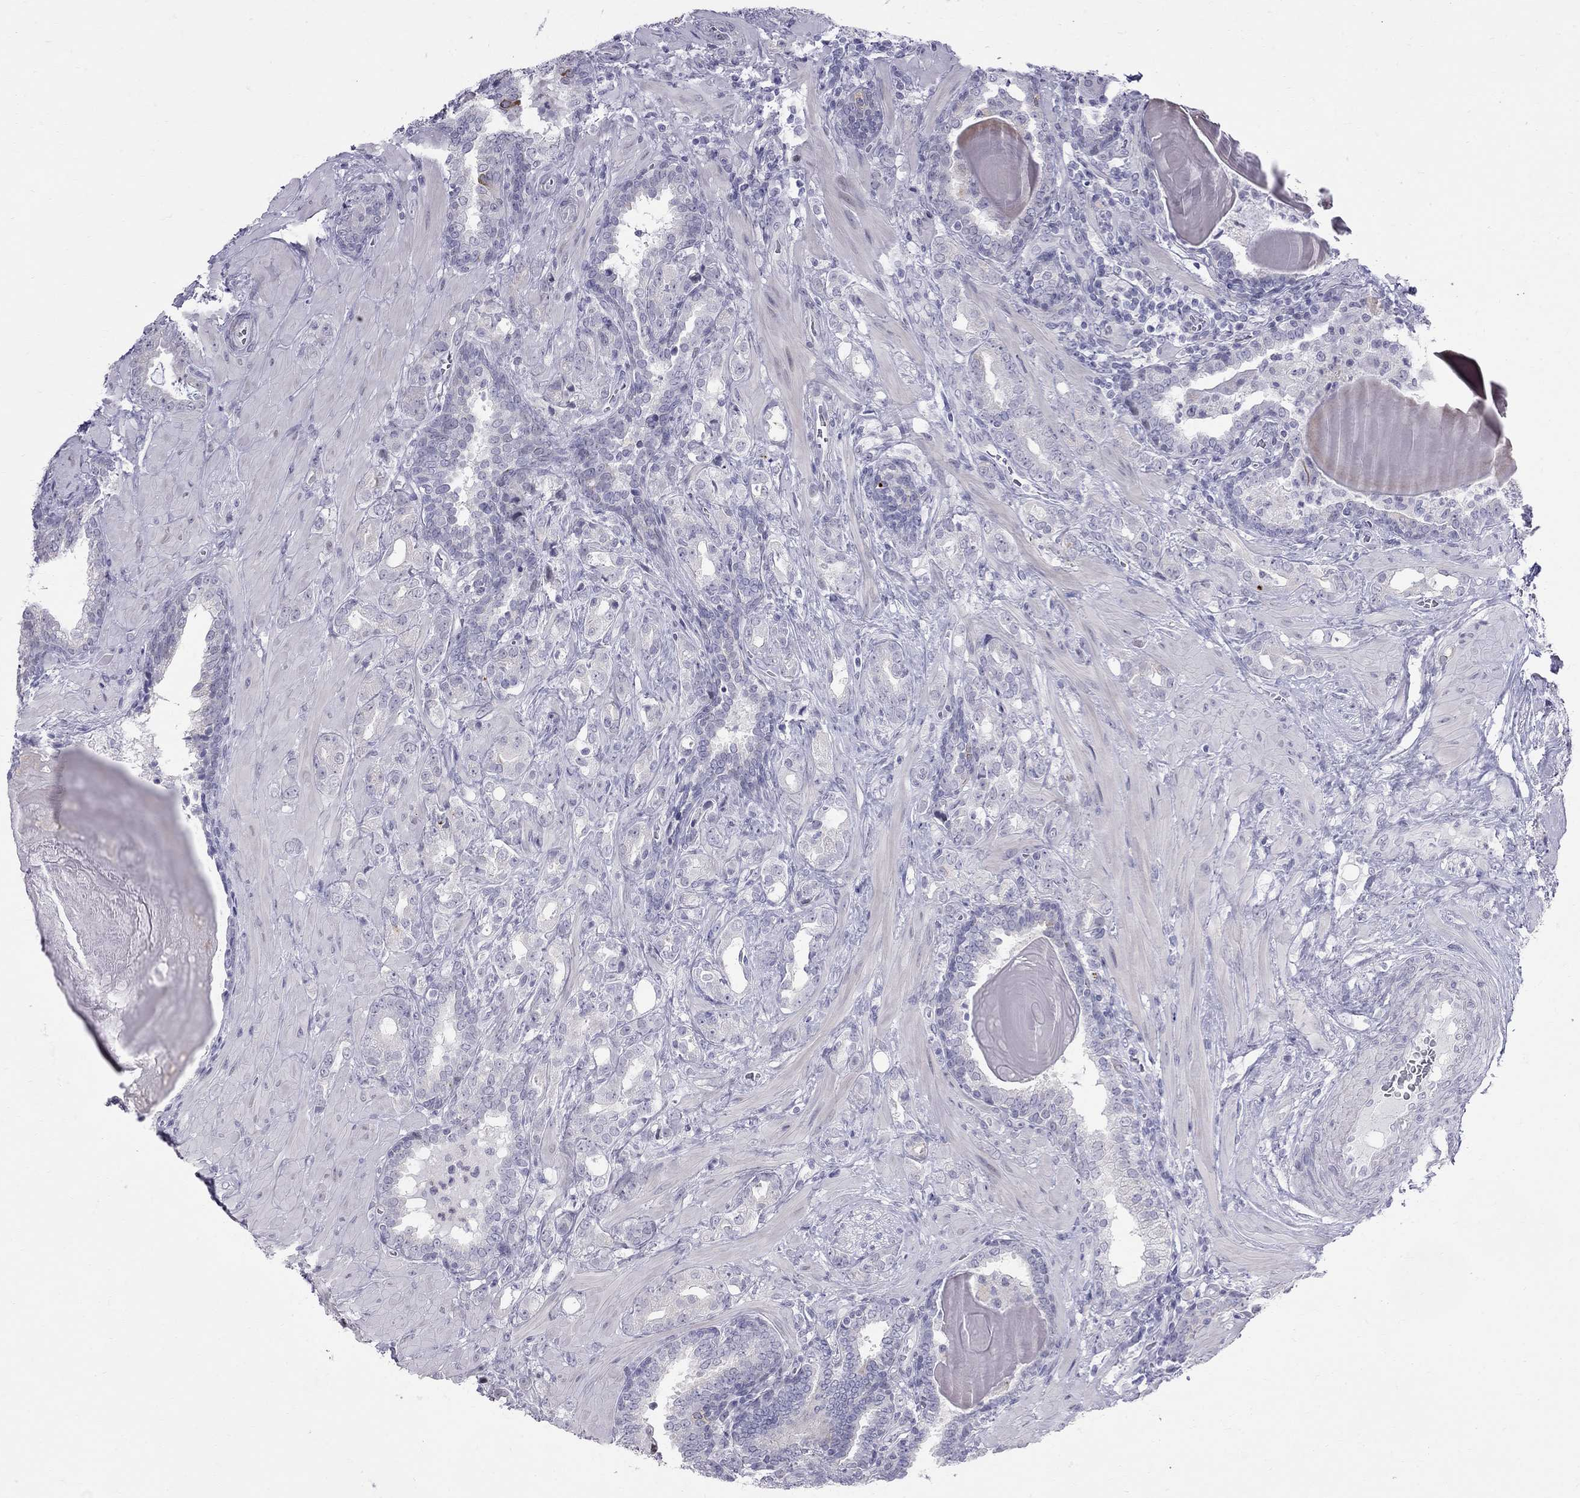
{"staining": {"intensity": "negative", "quantity": "none", "location": "none"}, "tissue": "prostate cancer", "cell_type": "Tumor cells", "image_type": "cancer", "snomed": [{"axis": "morphology", "description": "Adenocarcinoma, NOS"}, {"axis": "topography", "description": "Prostate"}], "caption": "A micrograph of human prostate cancer is negative for staining in tumor cells.", "gene": "MUC15", "patient": {"sex": "male", "age": 57}}